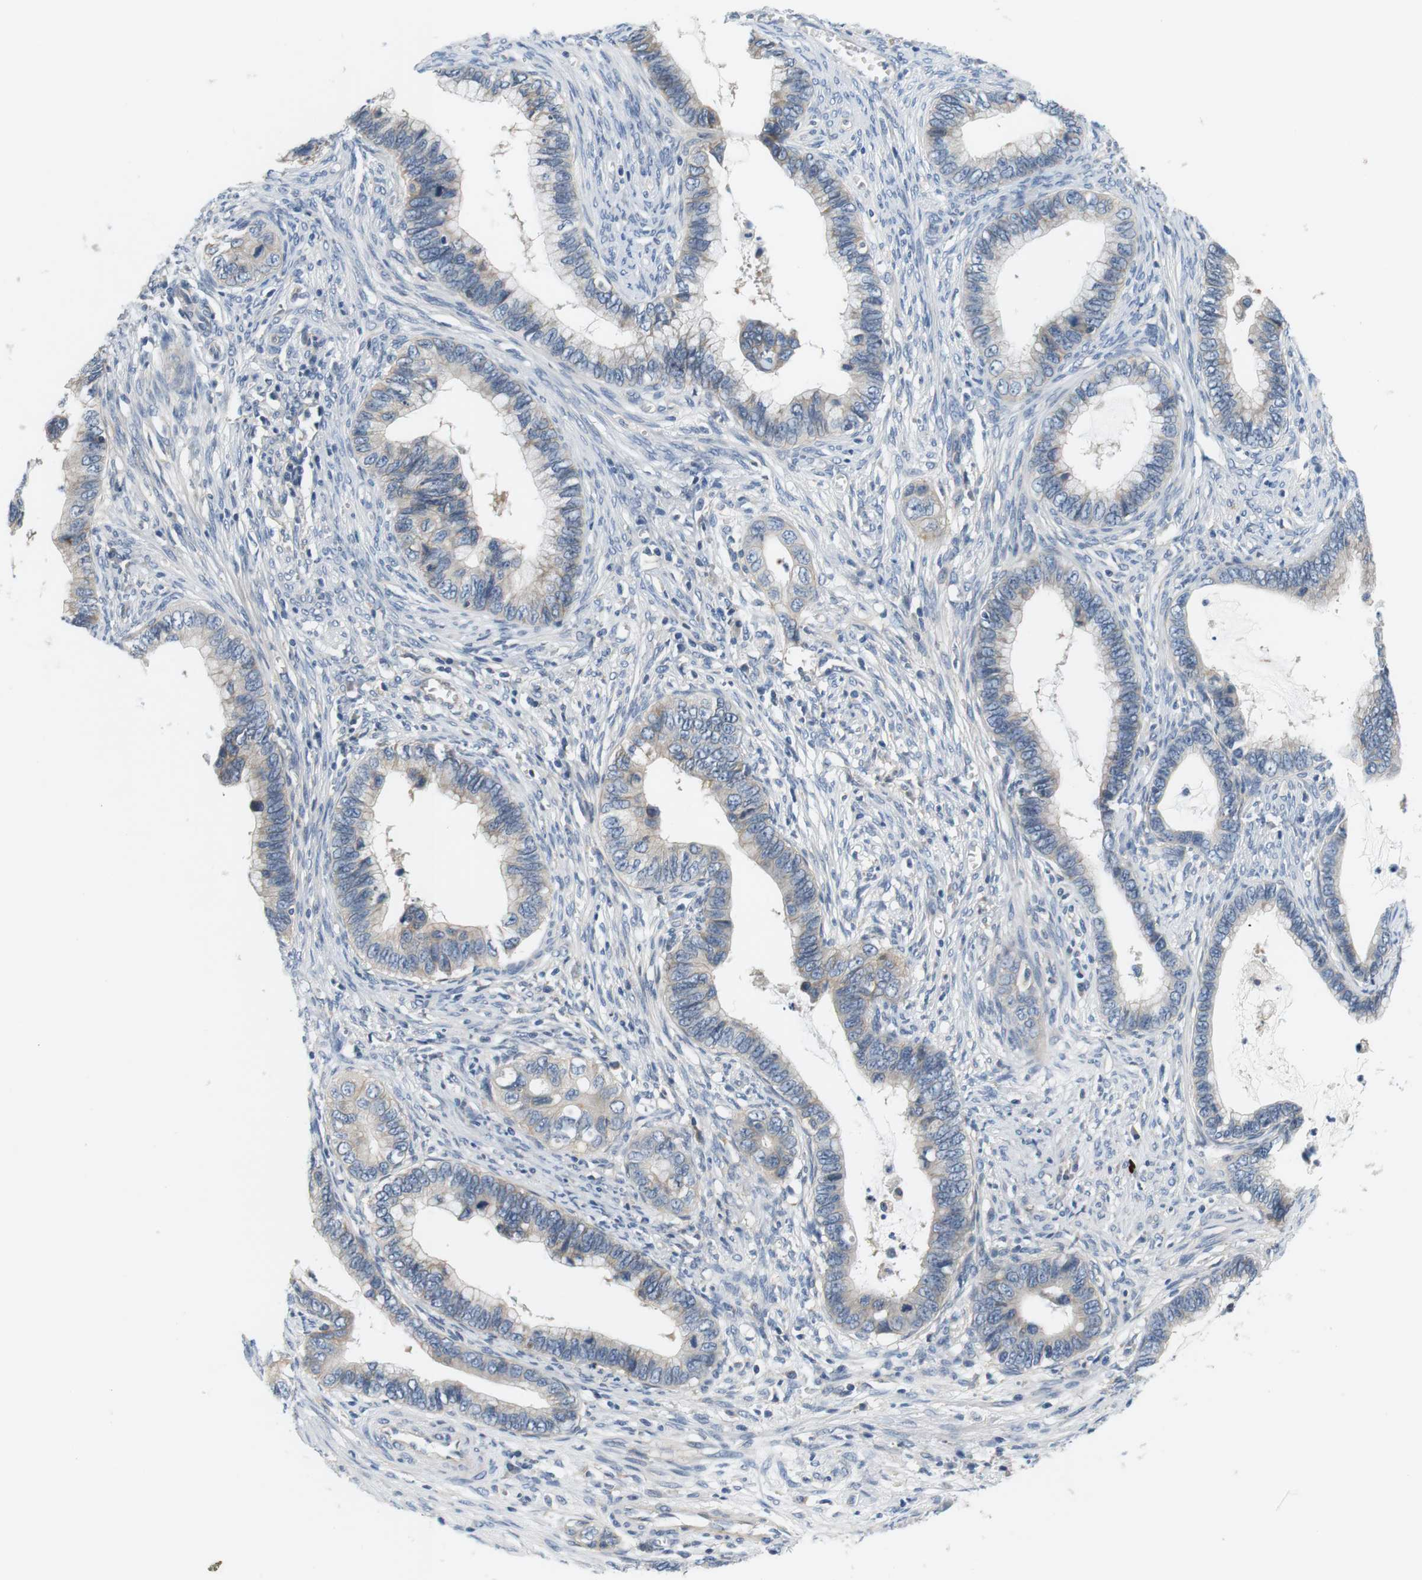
{"staining": {"intensity": "moderate", "quantity": "<25%", "location": "cytoplasmic/membranous"}, "tissue": "cervical cancer", "cell_type": "Tumor cells", "image_type": "cancer", "snomed": [{"axis": "morphology", "description": "Adenocarcinoma, NOS"}, {"axis": "topography", "description": "Cervix"}], "caption": "Adenocarcinoma (cervical) stained with DAB immunohistochemistry exhibits low levels of moderate cytoplasmic/membranous positivity in approximately <25% of tumor cells.", "gene": "SLC30A1", "patient": {"sex": "female", "age": 44}}